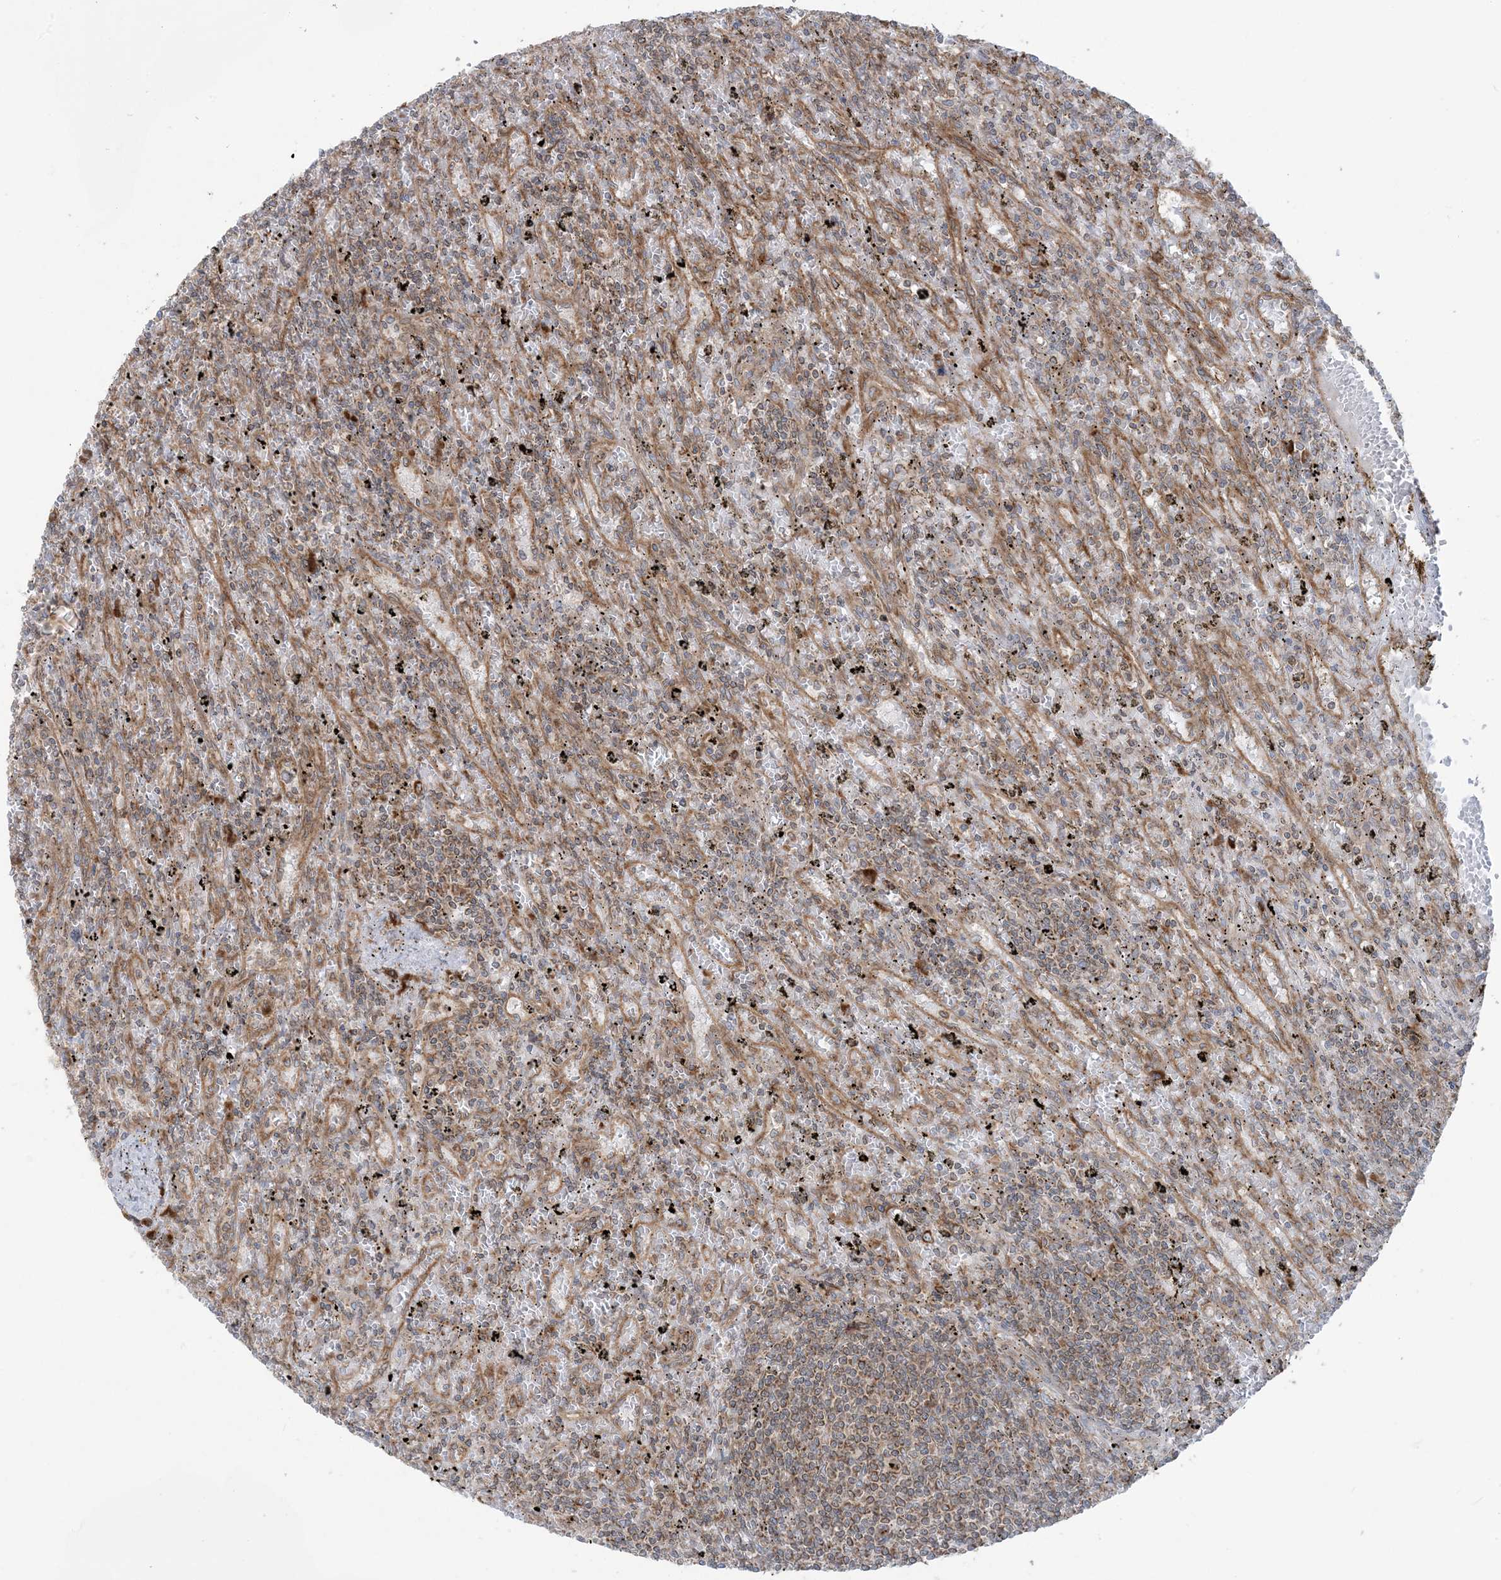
{"staining": {"intensity": "moderate", "quantity": "25%-75%", "location": "cytoplasmic/membranous"}, "tissue": "lymphoma", "cell_type": "Tumor cells", "image_type": "cancer", "snomed": [{"axis": "morphology", "description": "Malignant lymphoma, non-Hodgkin's type, Low grade"}, {"axis": "topography", "description": "Spleen"}], "caption": "Immunohistochemistry staining of malignant lymphoma, non-Hodgkin's type (low-grade), which reveals medium levels of moderate cytoplasmic/membranous positivity in about 25%-75% of tumor cells indicating moderate cytoplasmic/membranous protein staining. The staining was performed using DAB (3,3'-diaminobenzidine) (brown) for protein detection and nuclei were counterstained in hematoxylin (blue).", "gene": "UBXN4", "patient": {"sex": "male", "age": 76}}